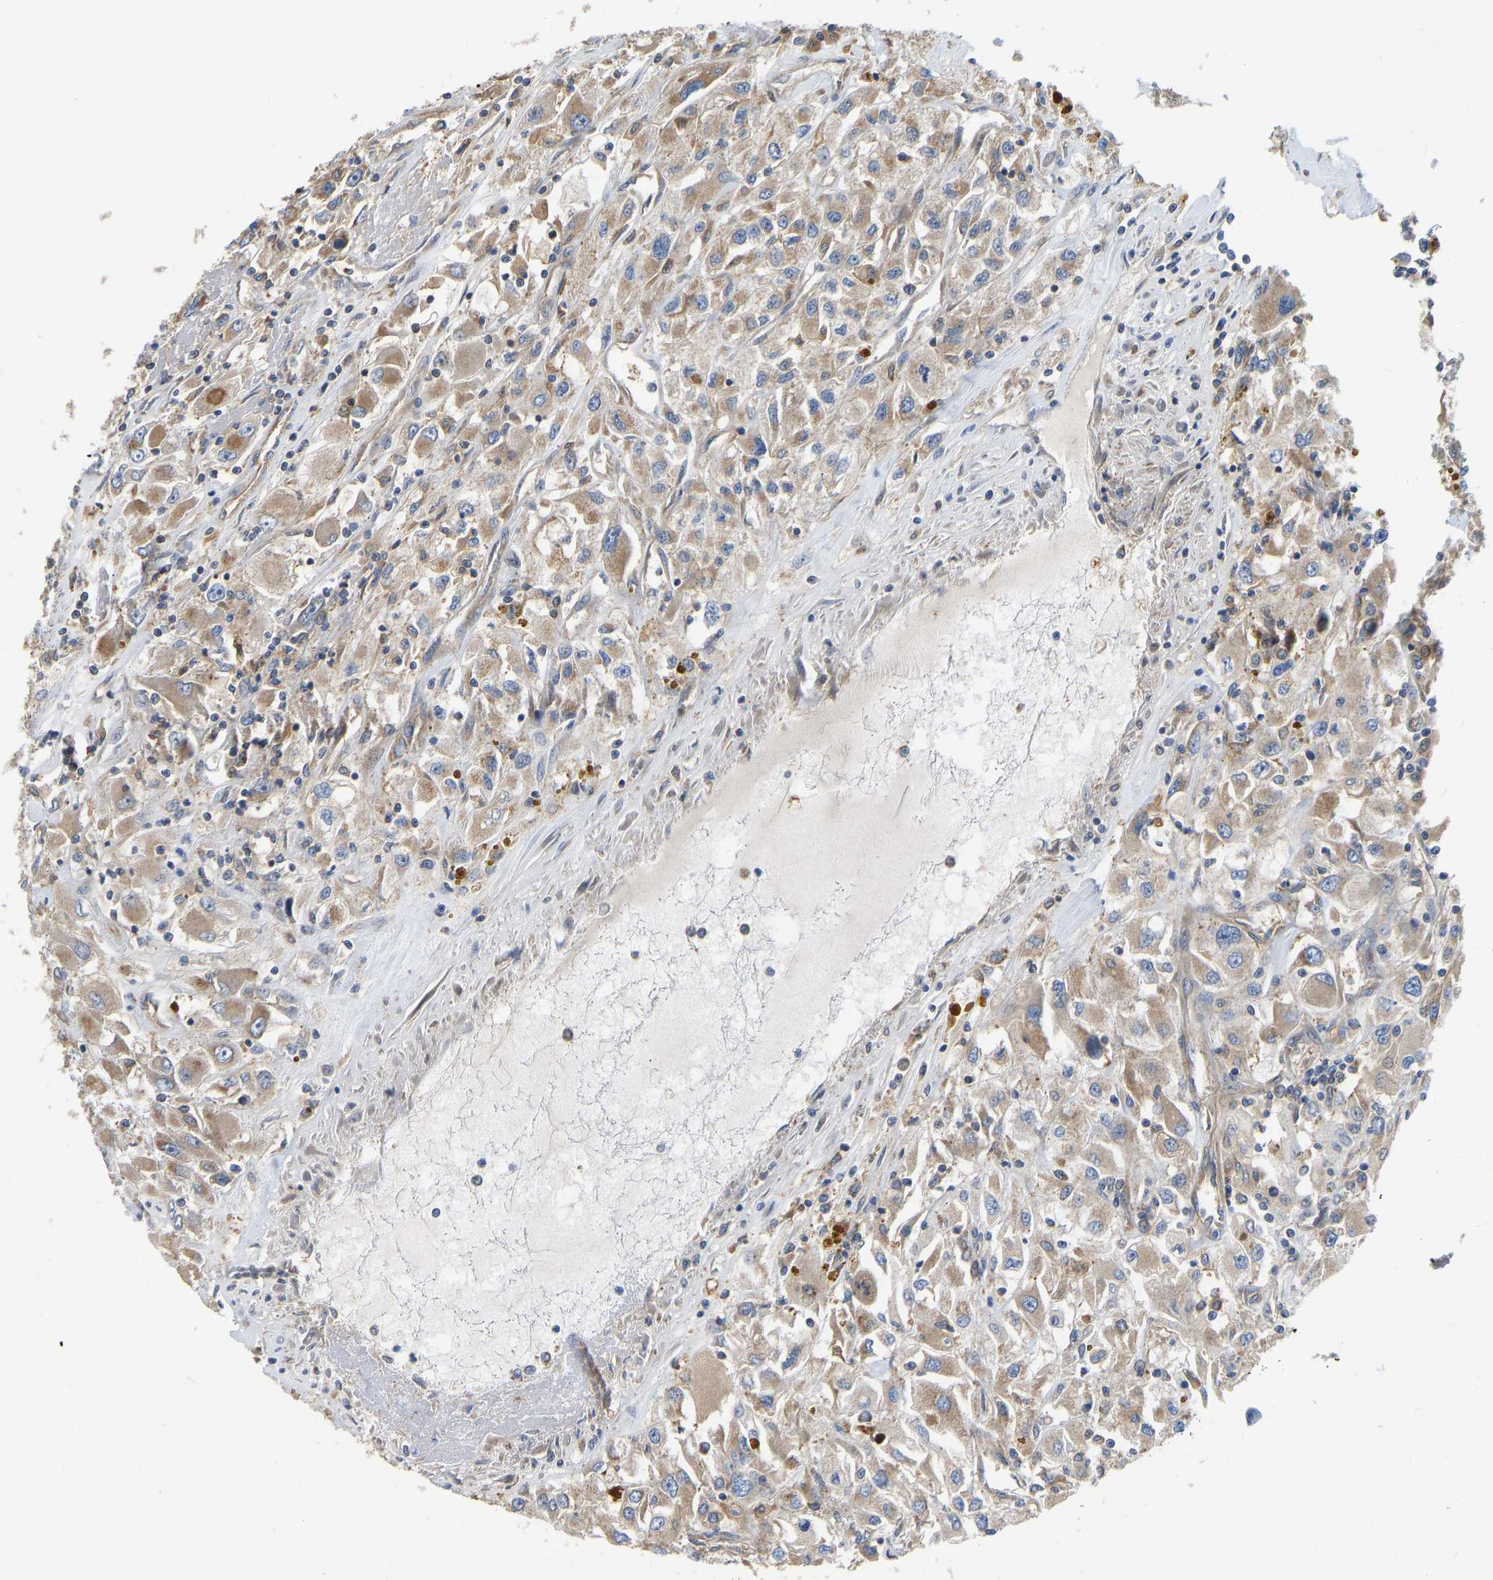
{"staining": {"intensity": "moderate", "quantity": ">75%", "location": "cytoplasmic/membranous"}, "tissue": "renal cancer", "cell_type": "Tumor cells", "image_type": "cancer", "snomed": [{"axis": "morphology", "description": "Adenocarcinoma, NOS"}, {"axis": "topography", "description": "Kidney"}], "caption": "Renal cancer (adenocarcinoma) was stained to show a protein in brown. There is medium levels of moderate cytoplasmic/membranous expression in approximately >75% of tumor cells.", "gene": "FLNB", "patient": {"sex": "female", "age": 52}}